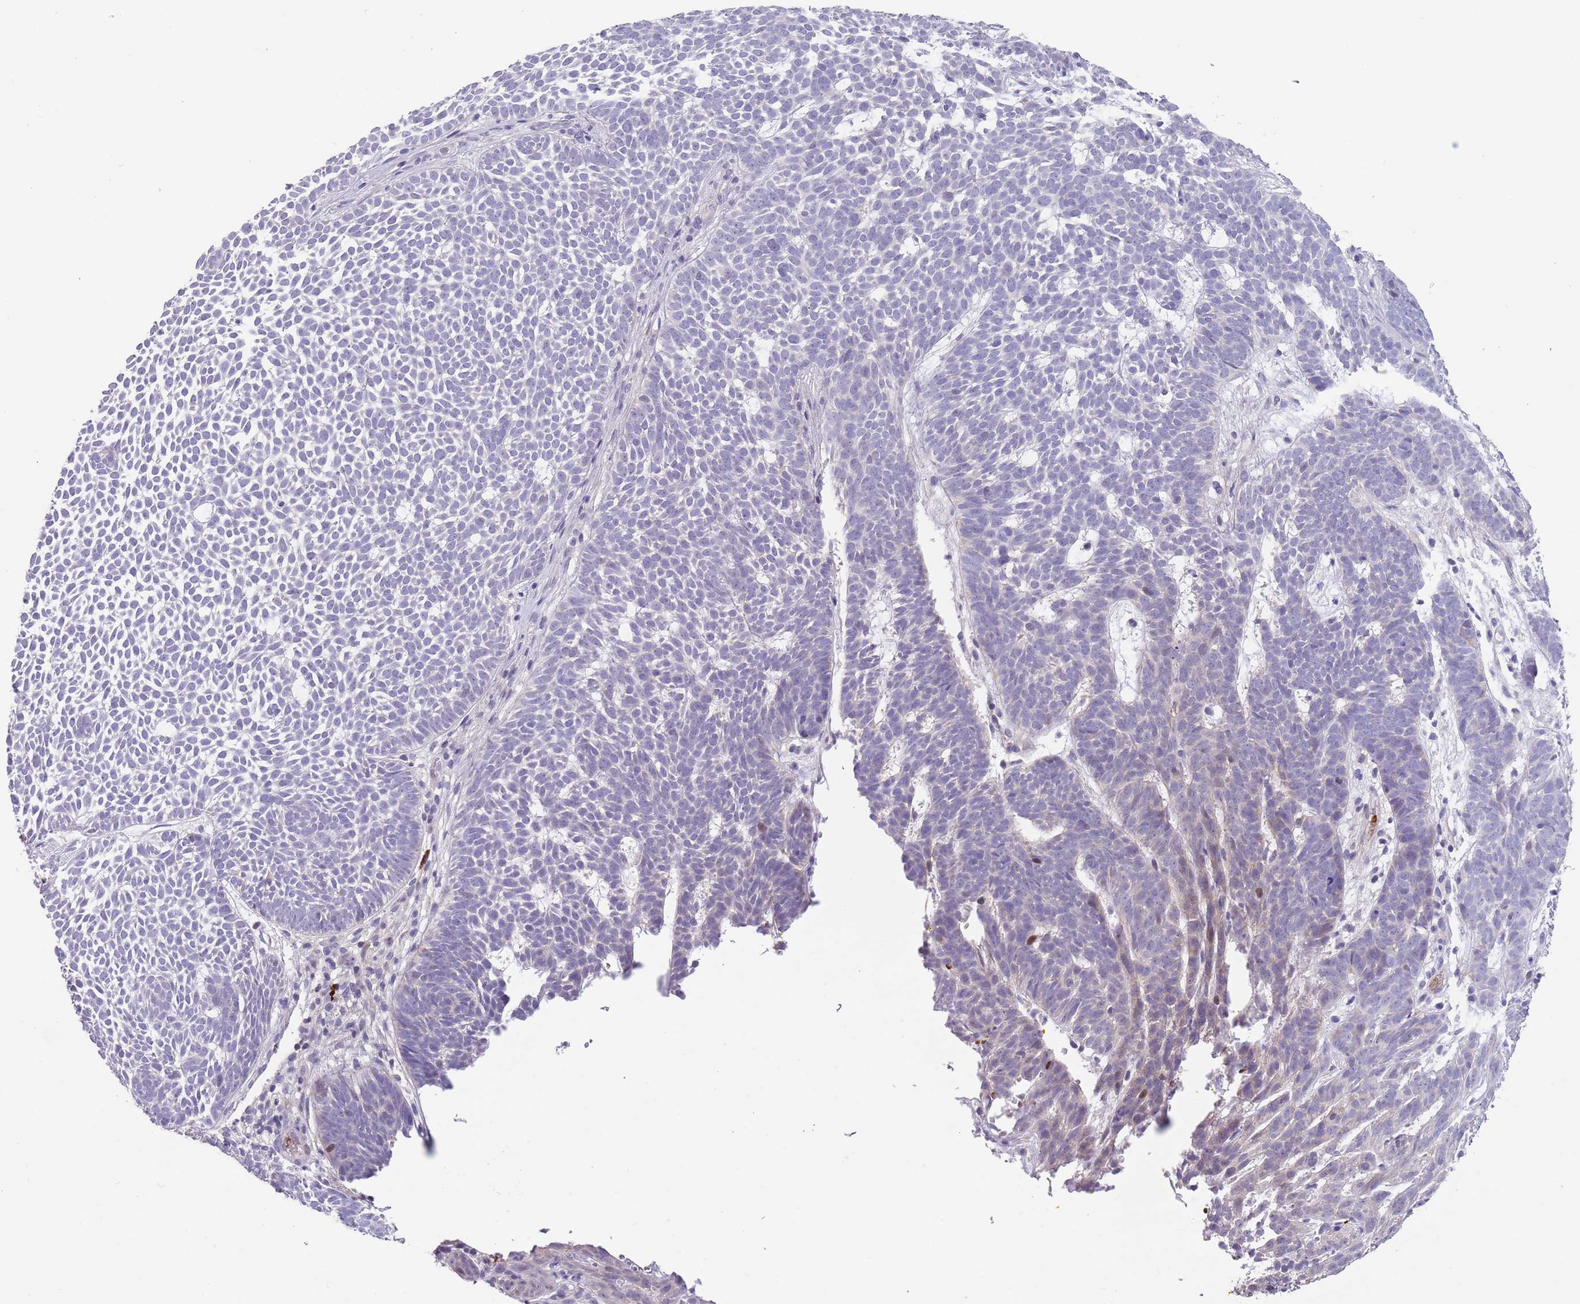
{"staining": {"intensity": "negative", "quantity": "none", "location": "none"}, "tissue": "skin cancer", "cell_type": "Tumor cells", "image_type": "cancer", "snomed": [{"axis": "morphology", "description": "Basal cell carcinoma"}, {"axis": "topography", "description": "Skin"}], "caption": "There is no significant expression in tumor cells of basal cell carcinoma (skin).", "gene": "ZNF14", "patient": {"sex": "female", "age": 78}}